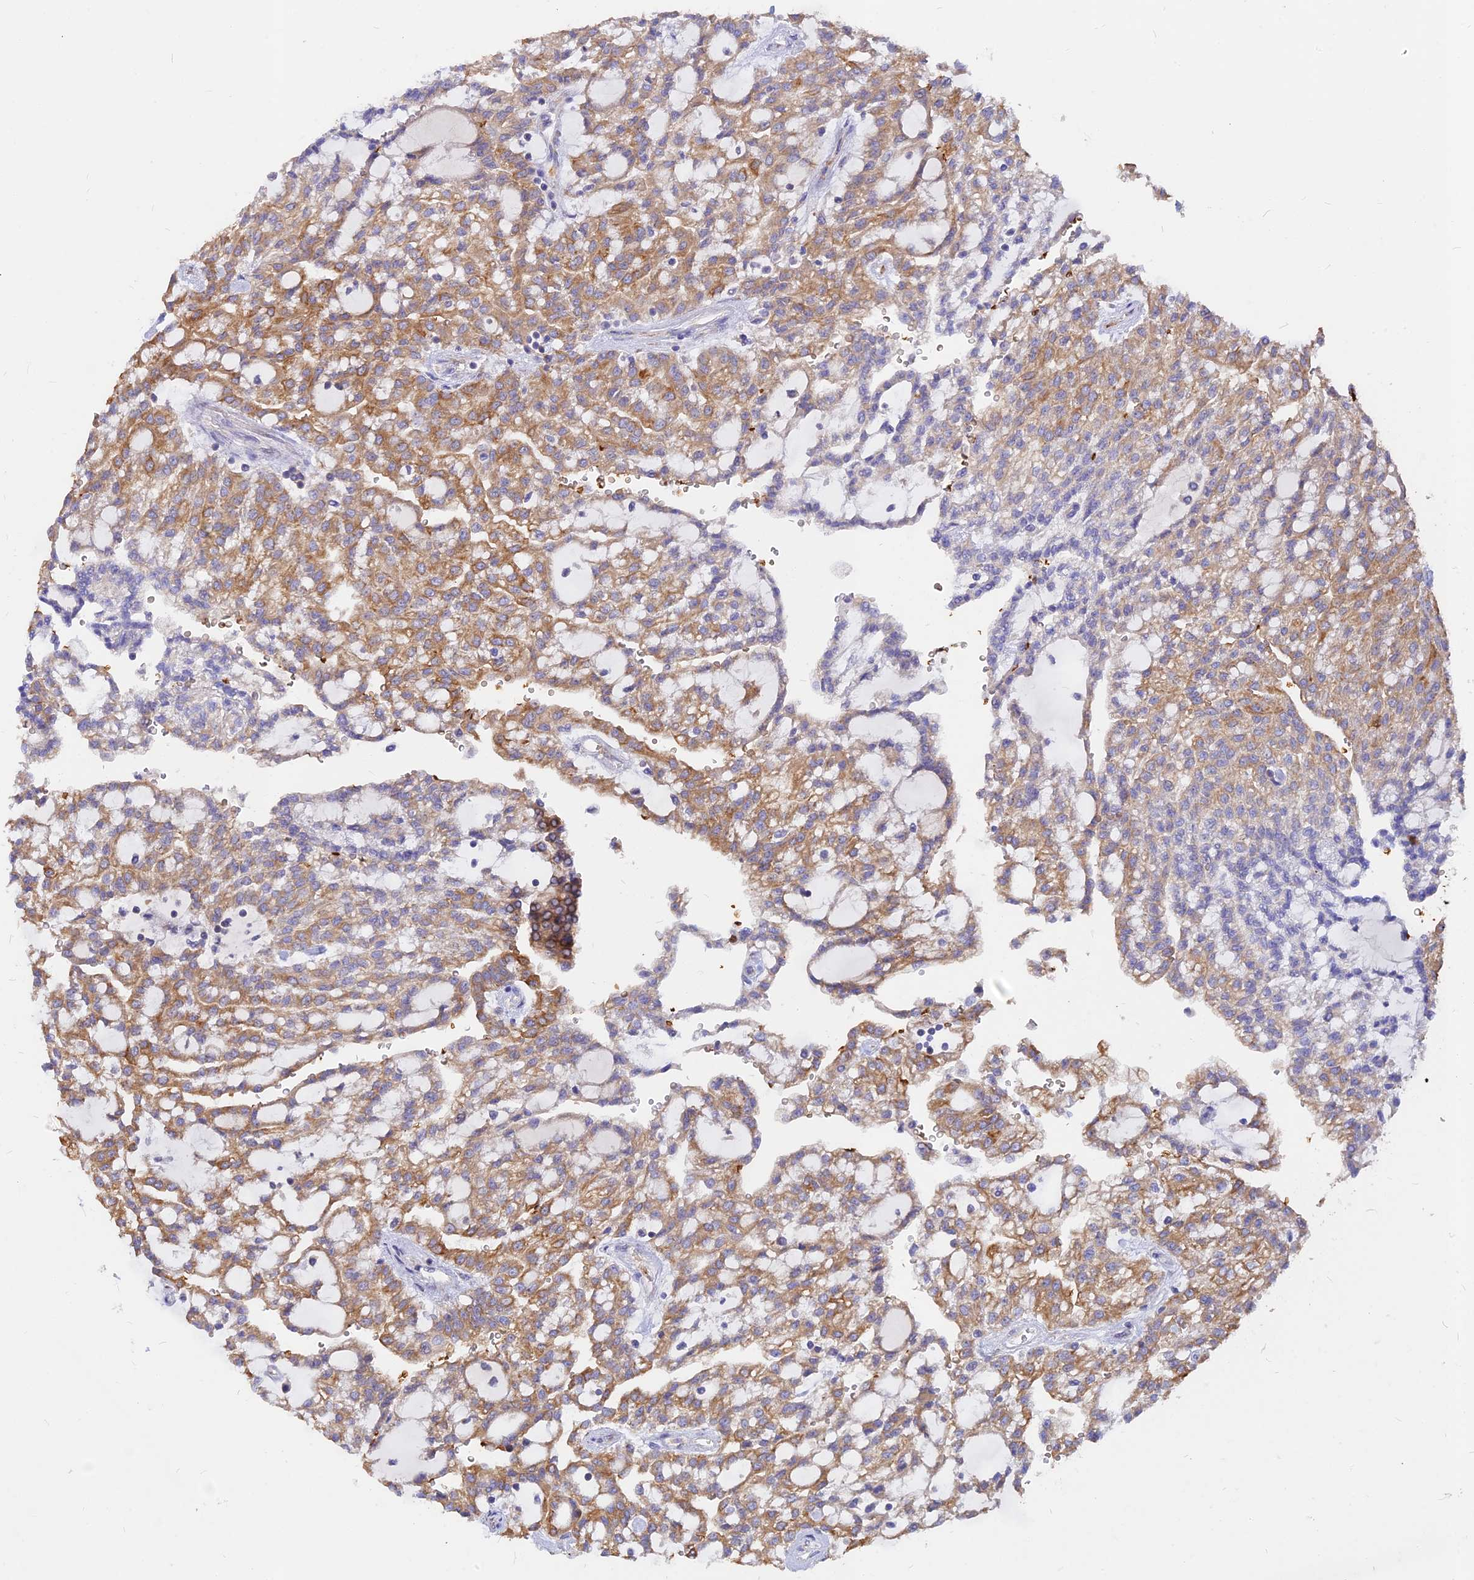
{"staining": {"intensity": "moderate", "quantity": ">75%", "location": "cytoplasmic/membranous"}, "tissue": "renal cancer", "cell_type": "Tumor cells", "image_type": "cancer", "snomed": [{"axis": "morphology", "description": "Adenocarcinoma, NOS"}, {"axis": "topography", "description": "Kidney"}], "caption": "This micrograph displays IHC staining of human renal cancer, with medium moderate cytoplasmic/membranous positivity in about >75% of tumor cells.", "gene": "DENND2D", "patient": {"sex": "male", "age": 63}}